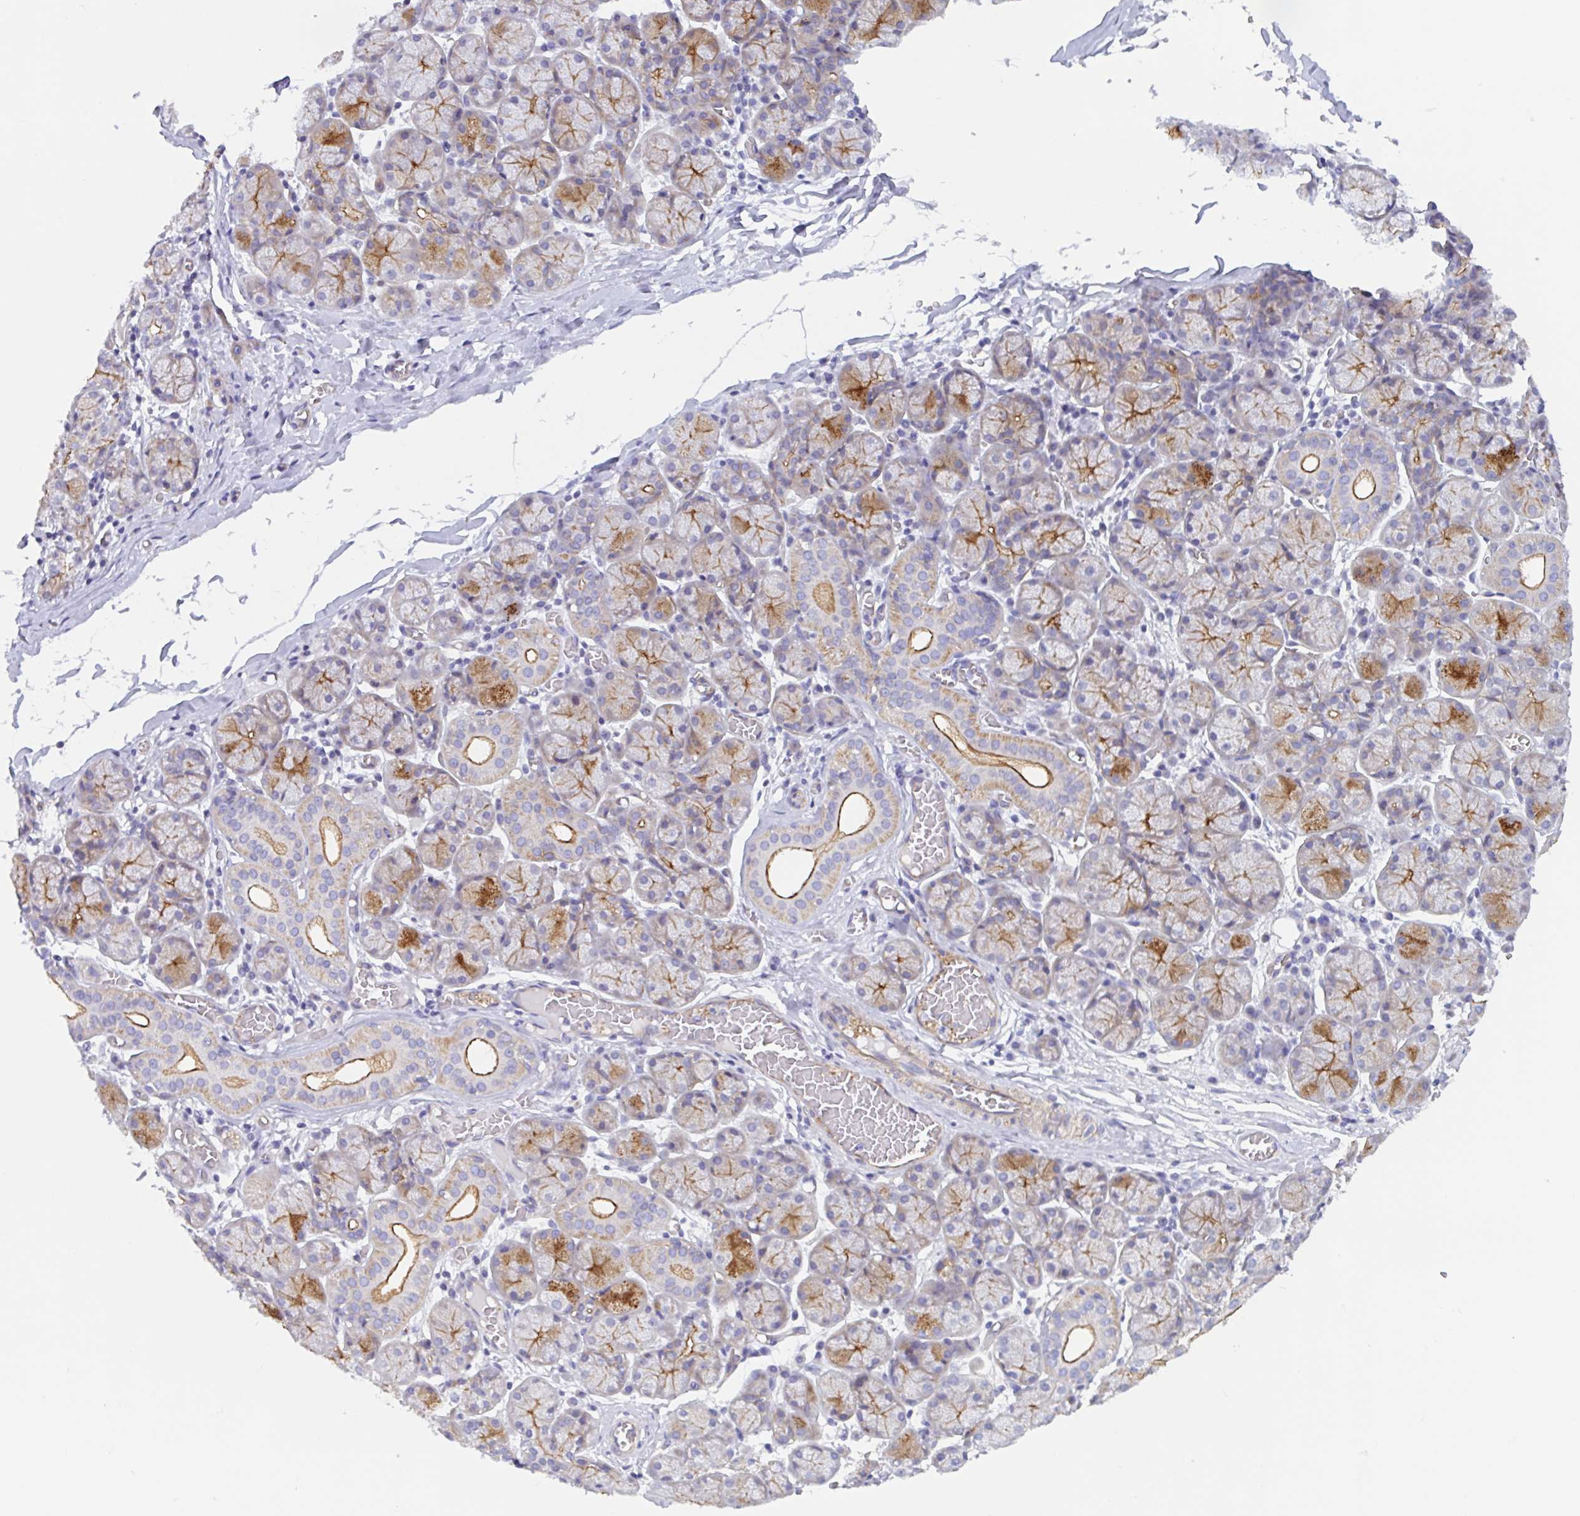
{"staining": {"intensity": "moderate", "quantity": "25%-75%", "location": "cytoplasmic/membranous"}, "tissue": "salivary gland", "cell_type": "Glandular cells", "image_type": "normal", "snomed": [{"axis": "morphology", "description": "Normal tissue, NOS"}, {"axis": "topography", "description": "Salivary gland"}], "caption": "Human salivary gland stained with a protein marker reveals moderate staining in glandular cells.", "gene": "TRAM2", "patient": {"sex": "female", "age": 24}}